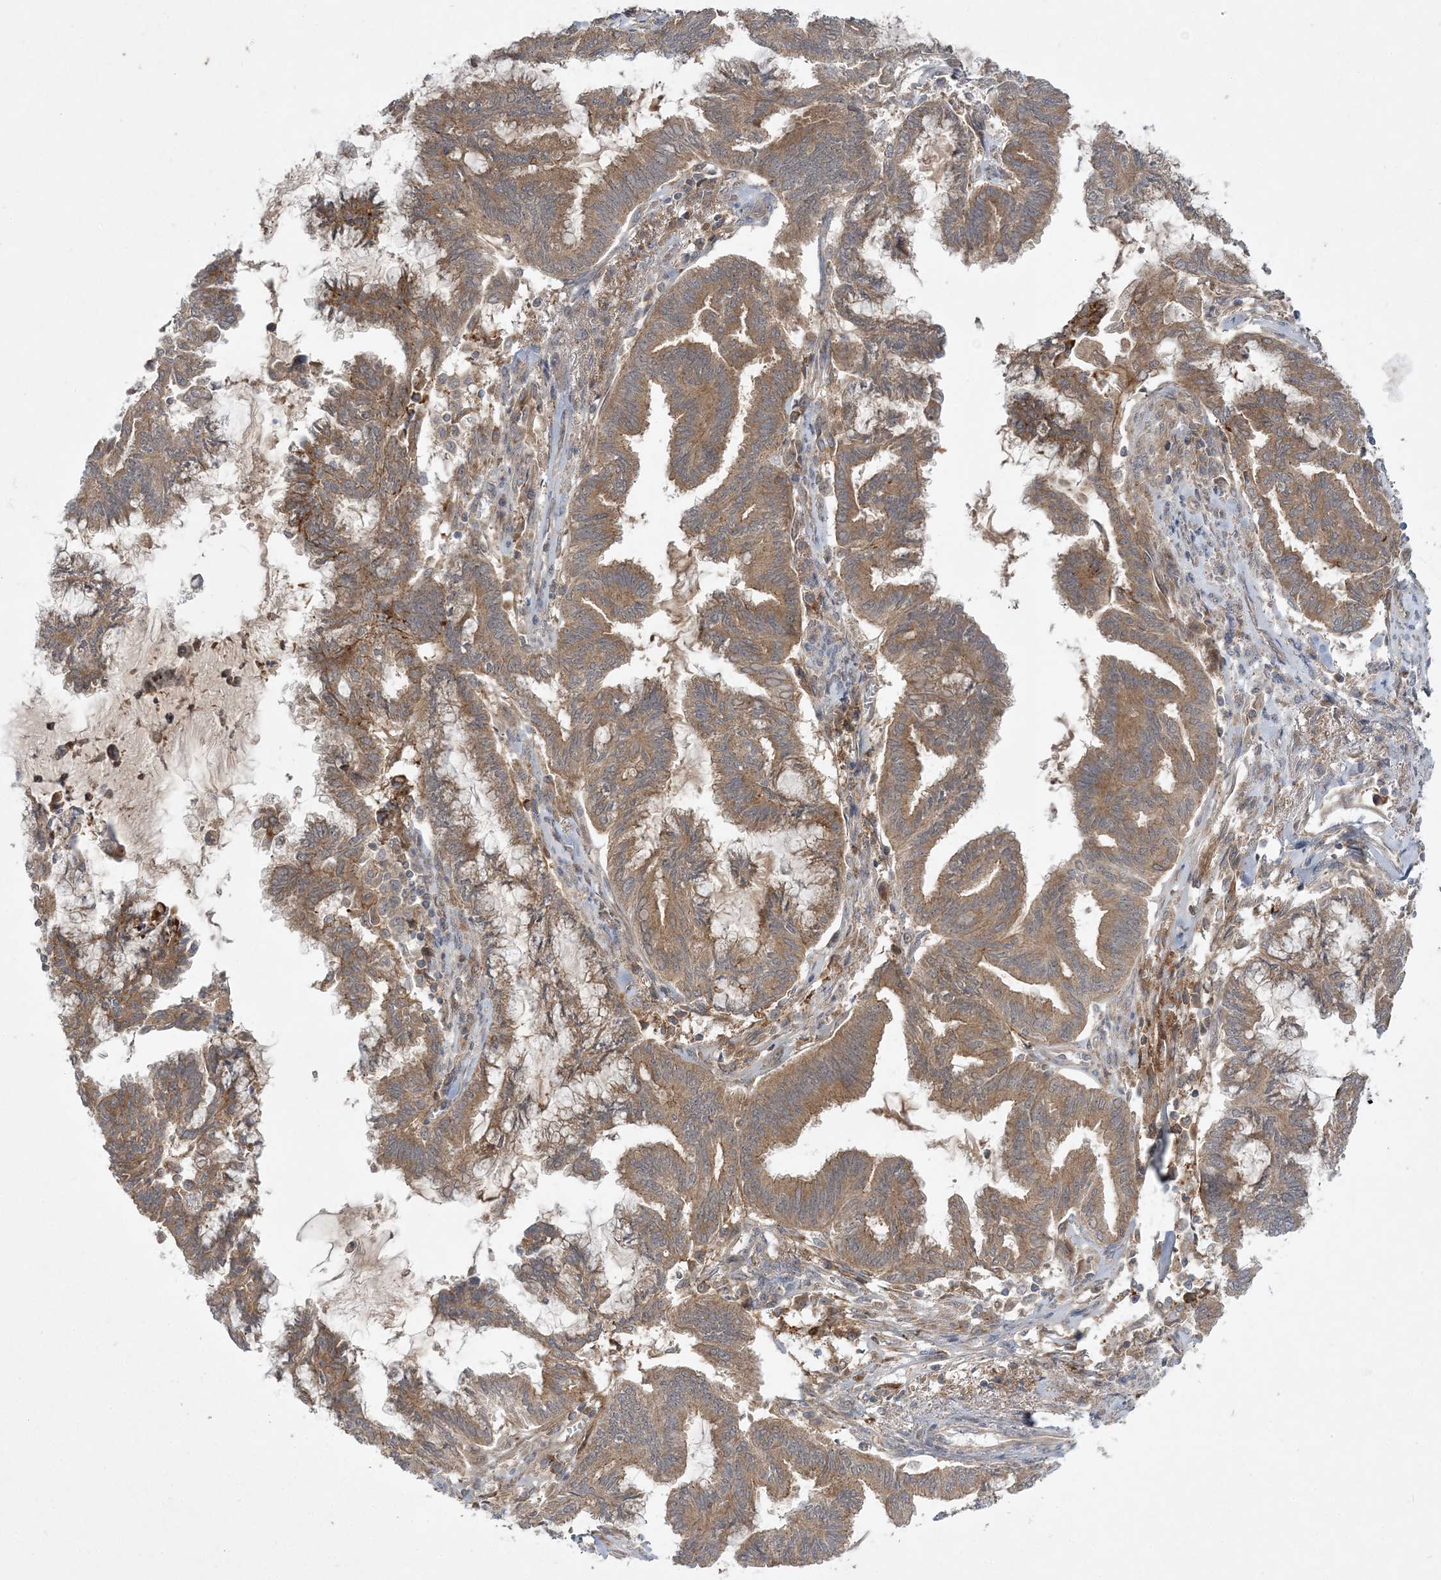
{"staining": {"intensity": "moderate", "quantity": ">75%", "location": "cytoplasmic/membranous"}, "tissue": "endometrial cancer", "cell_type": "Tumor cells", "image_type": "cancer", "snomed": [{"axis": "morphology", "description": "Adenocarcinoma, NOS"}, {"axis": "topography", "description": "Endometrium"}], "caption": "A medium amount of moderate cytoplasmic/membranous staining is seen in approximately >75% of tumor cells in endometrial cancer (adenocarcinoma) tissue.", "gene": "MMADHC", "patient": {"sex": "female", "age": 86}}